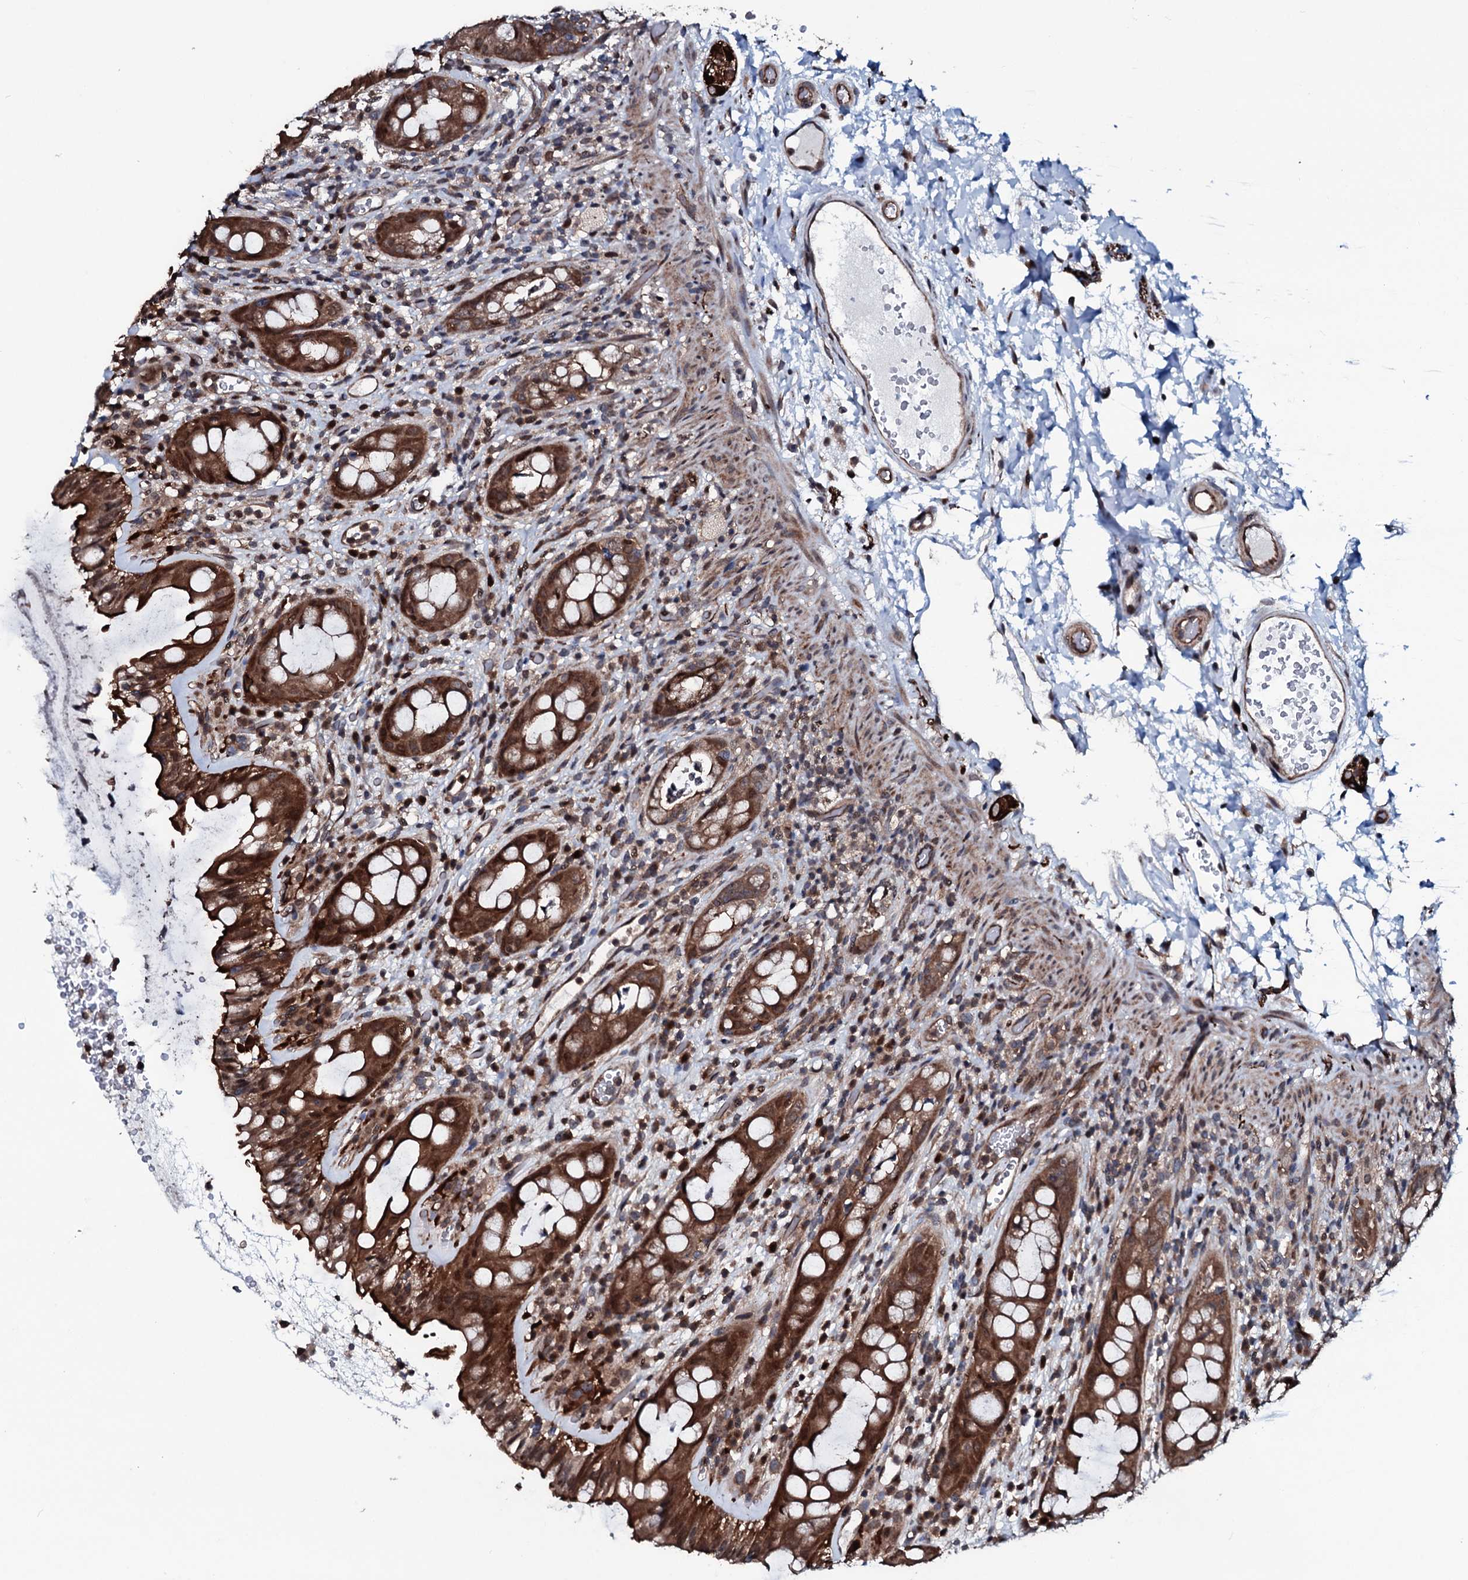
{"staining": {"intensity": "strong", "quantity": ">75%", "location": "cytoplasmic/membranous,nuclear"}, "tissue": "rectum", "cell_type": "Glandular cells", "image_type": "normal", "snomed": [{"axis": "morphology", "description": "Normal tissue, NOS"}, {"axis": "topography", "description": "Rectum"}], "caption": "Rectum was stained to show a protein in brown. There is high levels of strong cytoplasmic/membranous,nuclear positivity in about >75% of glandular cells. Immunohistochemistry stains the protein in brown and the nuclei are stained blue.", "gene": "OGFOD2", "patient": {"sex": "female", "age": 57}}